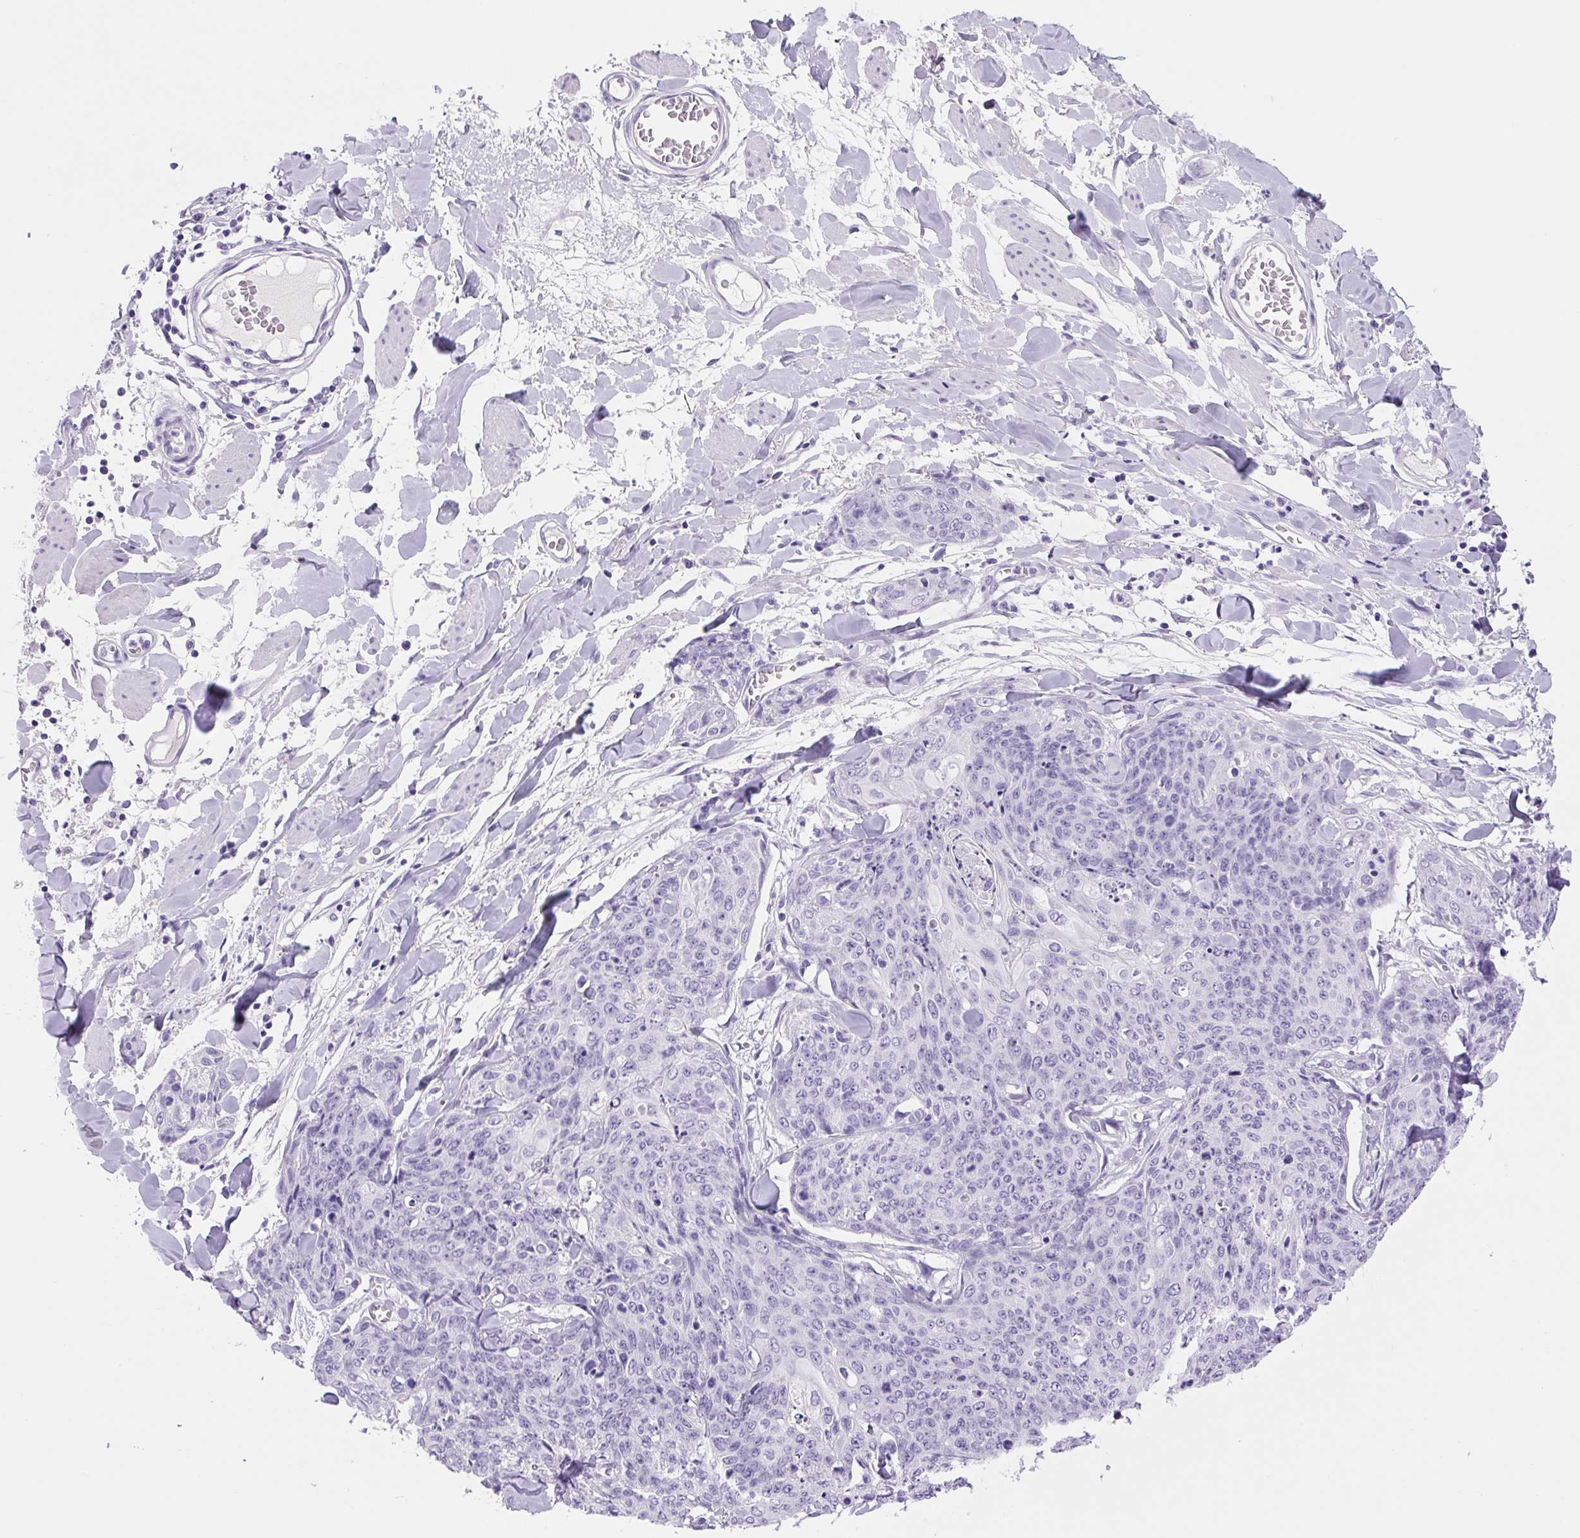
{"staining": {"intensity": "negative", "quantity": "none", "location": "none"}, "tissue": "skin cancer", "cell_type": "Tumor cells", "image_type": "cancer", "snomed": [{"axis": "morphology", "description": "Squamous cell carcinoma, NOS"}, {"axis": "topography", "description": "Skin"}, {"axis": "topography", "description": "Vulva"}], "caption": "Protein analysis of skin cancer (squamous cell carcinoma) exhibits no significant positivity in tumor cells.", "gene": "PRRT1", "patient": {"sex": "female", "age": 85}}